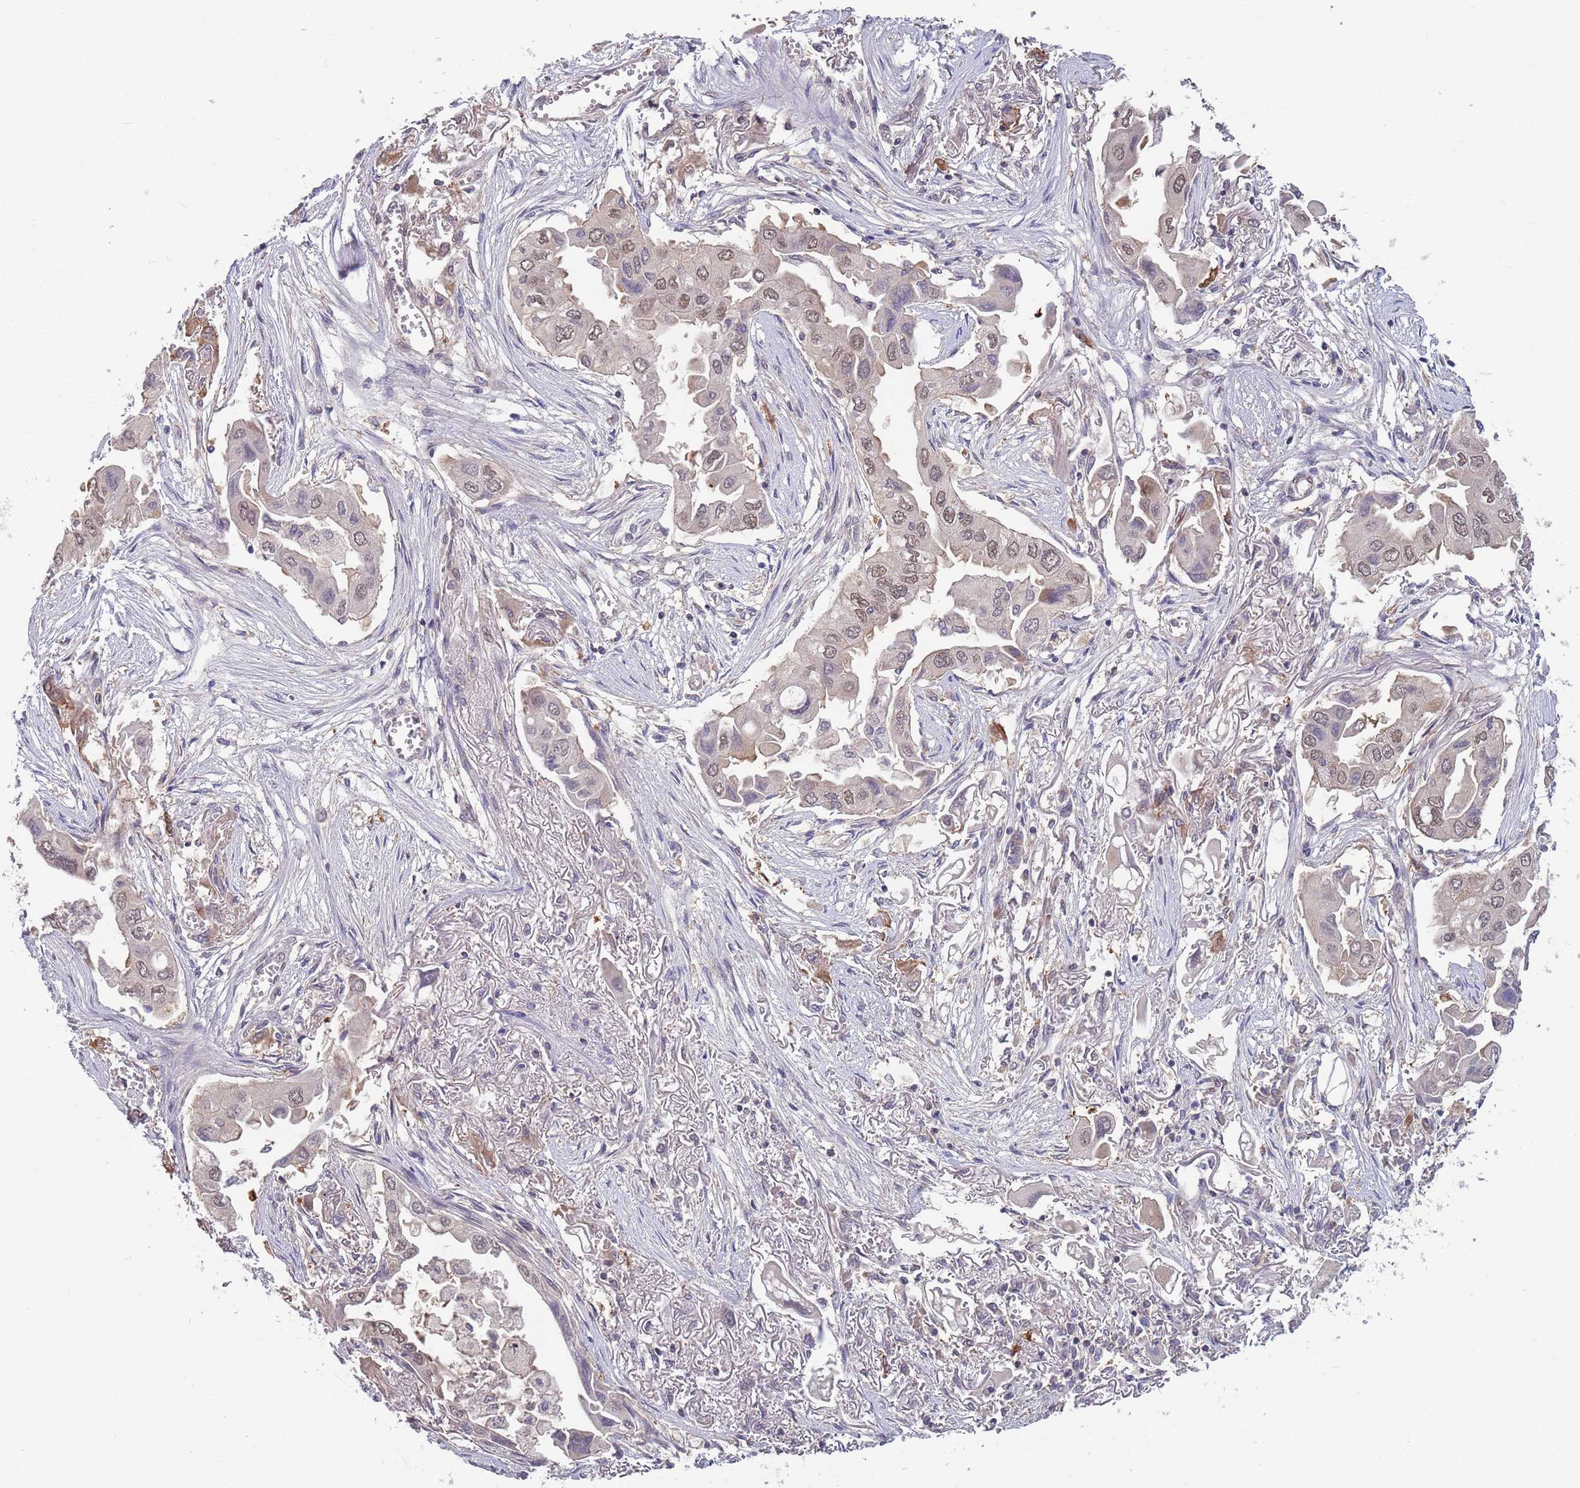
{"staining": {"intensity": "moderate", "quantity": "25%-75%", "location": "nuclear"}, "tissue": "lung cancer", "cell_type": "Tumor cells", "image_type": "cancer", "snomed": [{"axis": "morphology", "description": "Adenocarcinoma, NOS"}, {"axis": "topography", "description": "Lung"}], "caption": "Protein positivity by immunohistochemistry (IHC) demonstrates moderate nuclear staining in about 25%-75% of tumor cells in lung cancer. Using DAB (brown) and hematoxylin (blue) stains, captured at high magnification using brightfield microscopy.", "gene": "SALL1", "patient": {"sex": "female", "age": 76}}